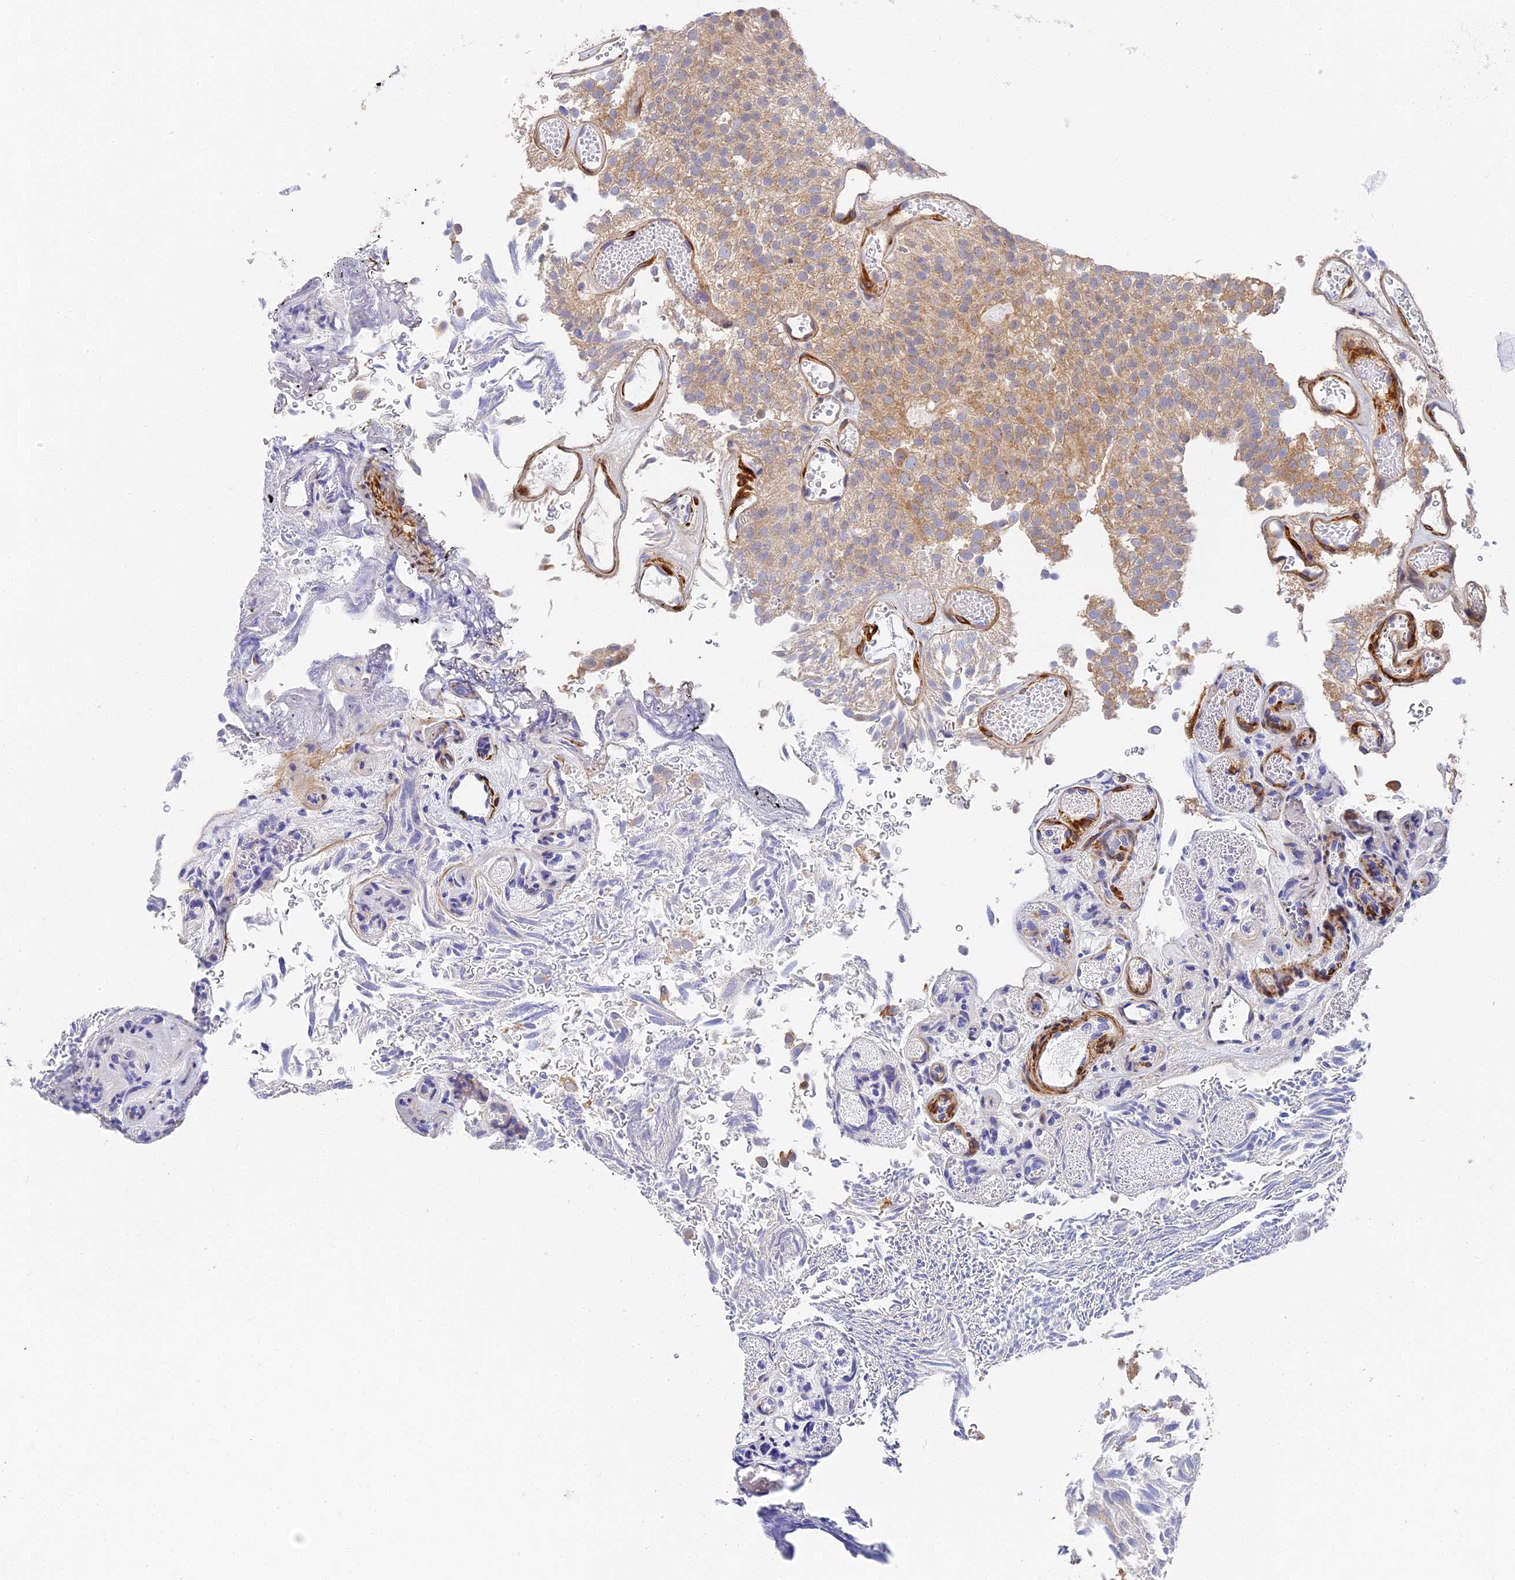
{"staining": {"intensity": "moderate", "quantity": "25%-75%", "location": "cytoplasmic/membranous,nuclear"}, "tissue": "urothelial cancer", "cell_type": "Tumor cells", "image_type": "cancer", "snomed": [{"axis": "morphology", "description": "Urothelial carcinoma, Low grade"}, {"axis": "topography", "description": "Urinary bladder"}], "caption": "DAB immunohistochemical staining of urothelial cancer reveals moderate cytoplasmic/membranous and nuclear protein staining in approximately 25%-75% of tumor cells.", "gene": "CCDC113", "patient": {"sex": "male", "age": 78}}